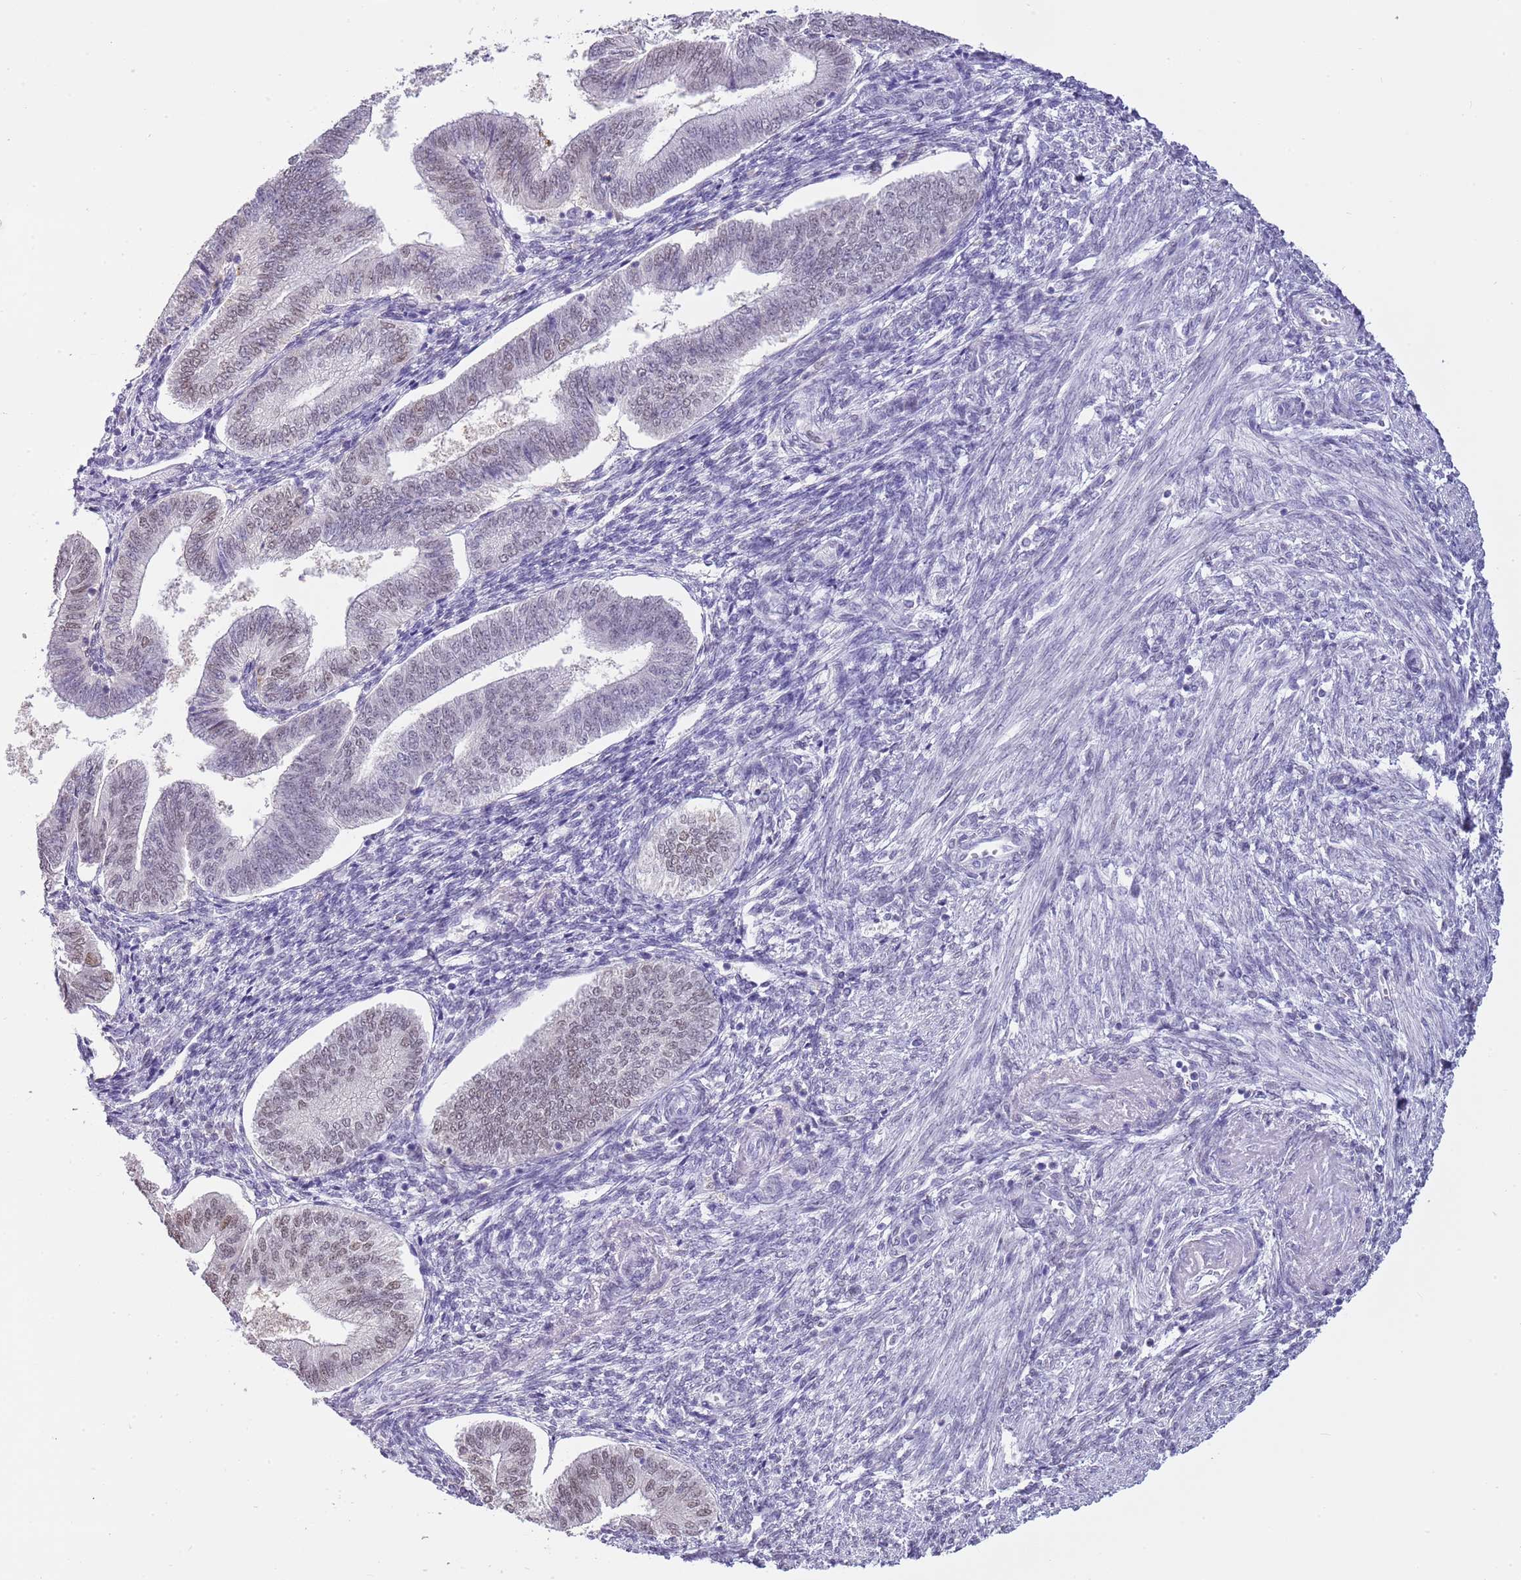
{"staining": {"intensity": "negative", "quantity": "none", "location": "none"}, "tissue": "endometrium", "cell_type": "Cells in endometrial stroma", "image_type": "normal", "snomed": [{"axis": "morphology", "description": "Normal tissue, NOS"}, {"axis": "topography", "description": "Endometrium"}], "caption": "Immunohistochemistry (IHC) of benign human endometrium shows no positivity in cells in endometrial stroma.", "gene": "PPP1R17", "patient": {"sex": "female", "age": 34}}